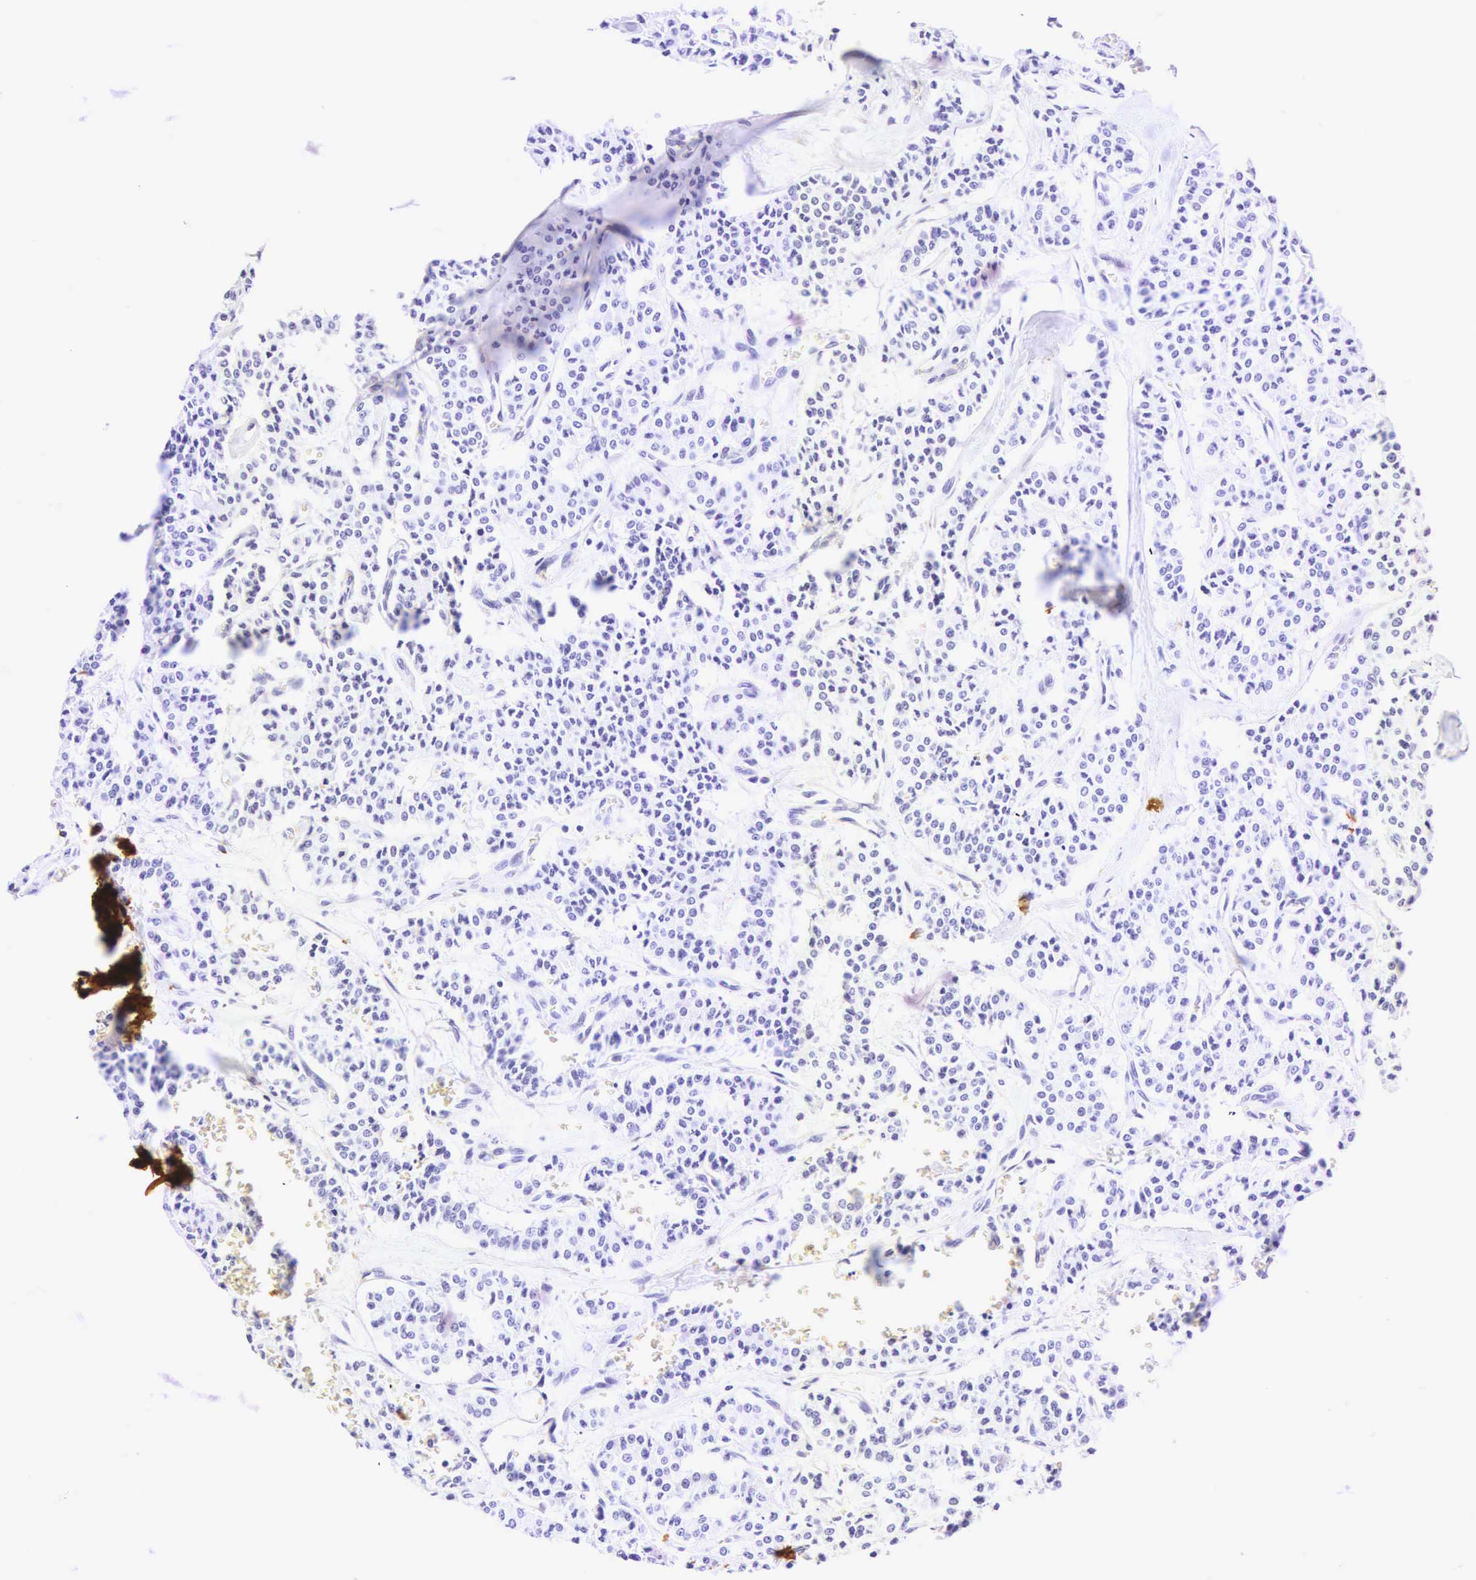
{"staining": {"intensity": "negative", "quantity": "none", "location": "none"}, "tissue": "carcinoid", "cell_type": "Tumor cells", "image_type": "cancer", "snomed": [{"axis": "morphology", "description": "Carcinoid, malignant, NOS"}, {"axis": "topography", "description": "Bronchus"}], "caption": "This micrograph is of carcinoid (malignant) stained with immunohistochemistry (IHC) to label a protein in brown with the nuclei are counter-stained blue. There is no staining in tumor cells.", "gene": "CALD1", "patient": {"sex": "male", "age": 55}}